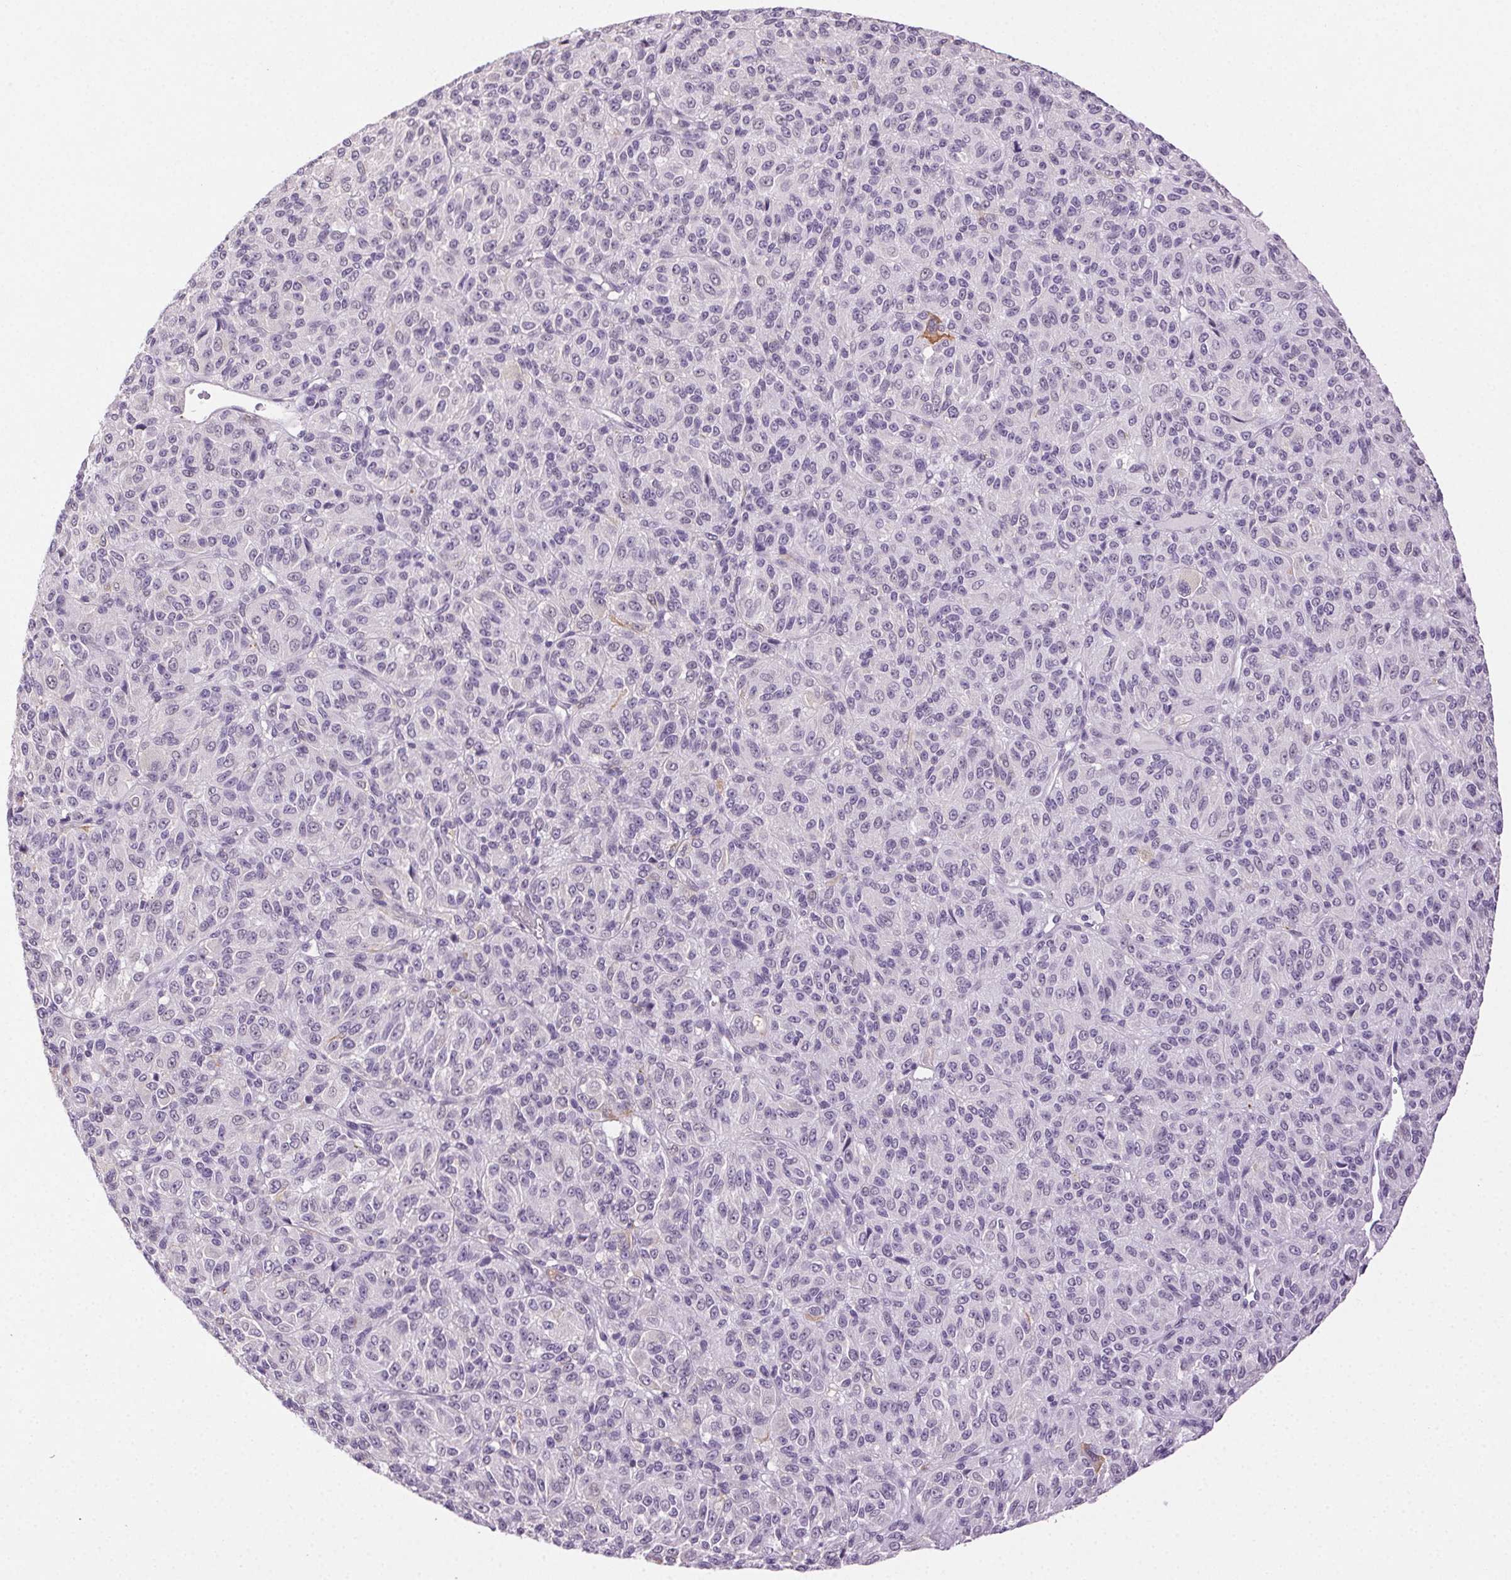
{"staining": {"intensity": "negative", "quantity": "none", "location": "none"}, "tissue": "melanoma", "cell_type": "Tumor cells", "image_type": "cancer", "snomed": [{"axis": "morphology", "description": "Malignant melanoma, Metastatic site"}, {"axis": "topography", "description": "Brain"}], "caption": "This is an immunohistochemistry micrograph of human melanoma. There is no expression in tumor cells.", "gene": "CLDN10", "patient": {"sex": "female", "age": 56}}